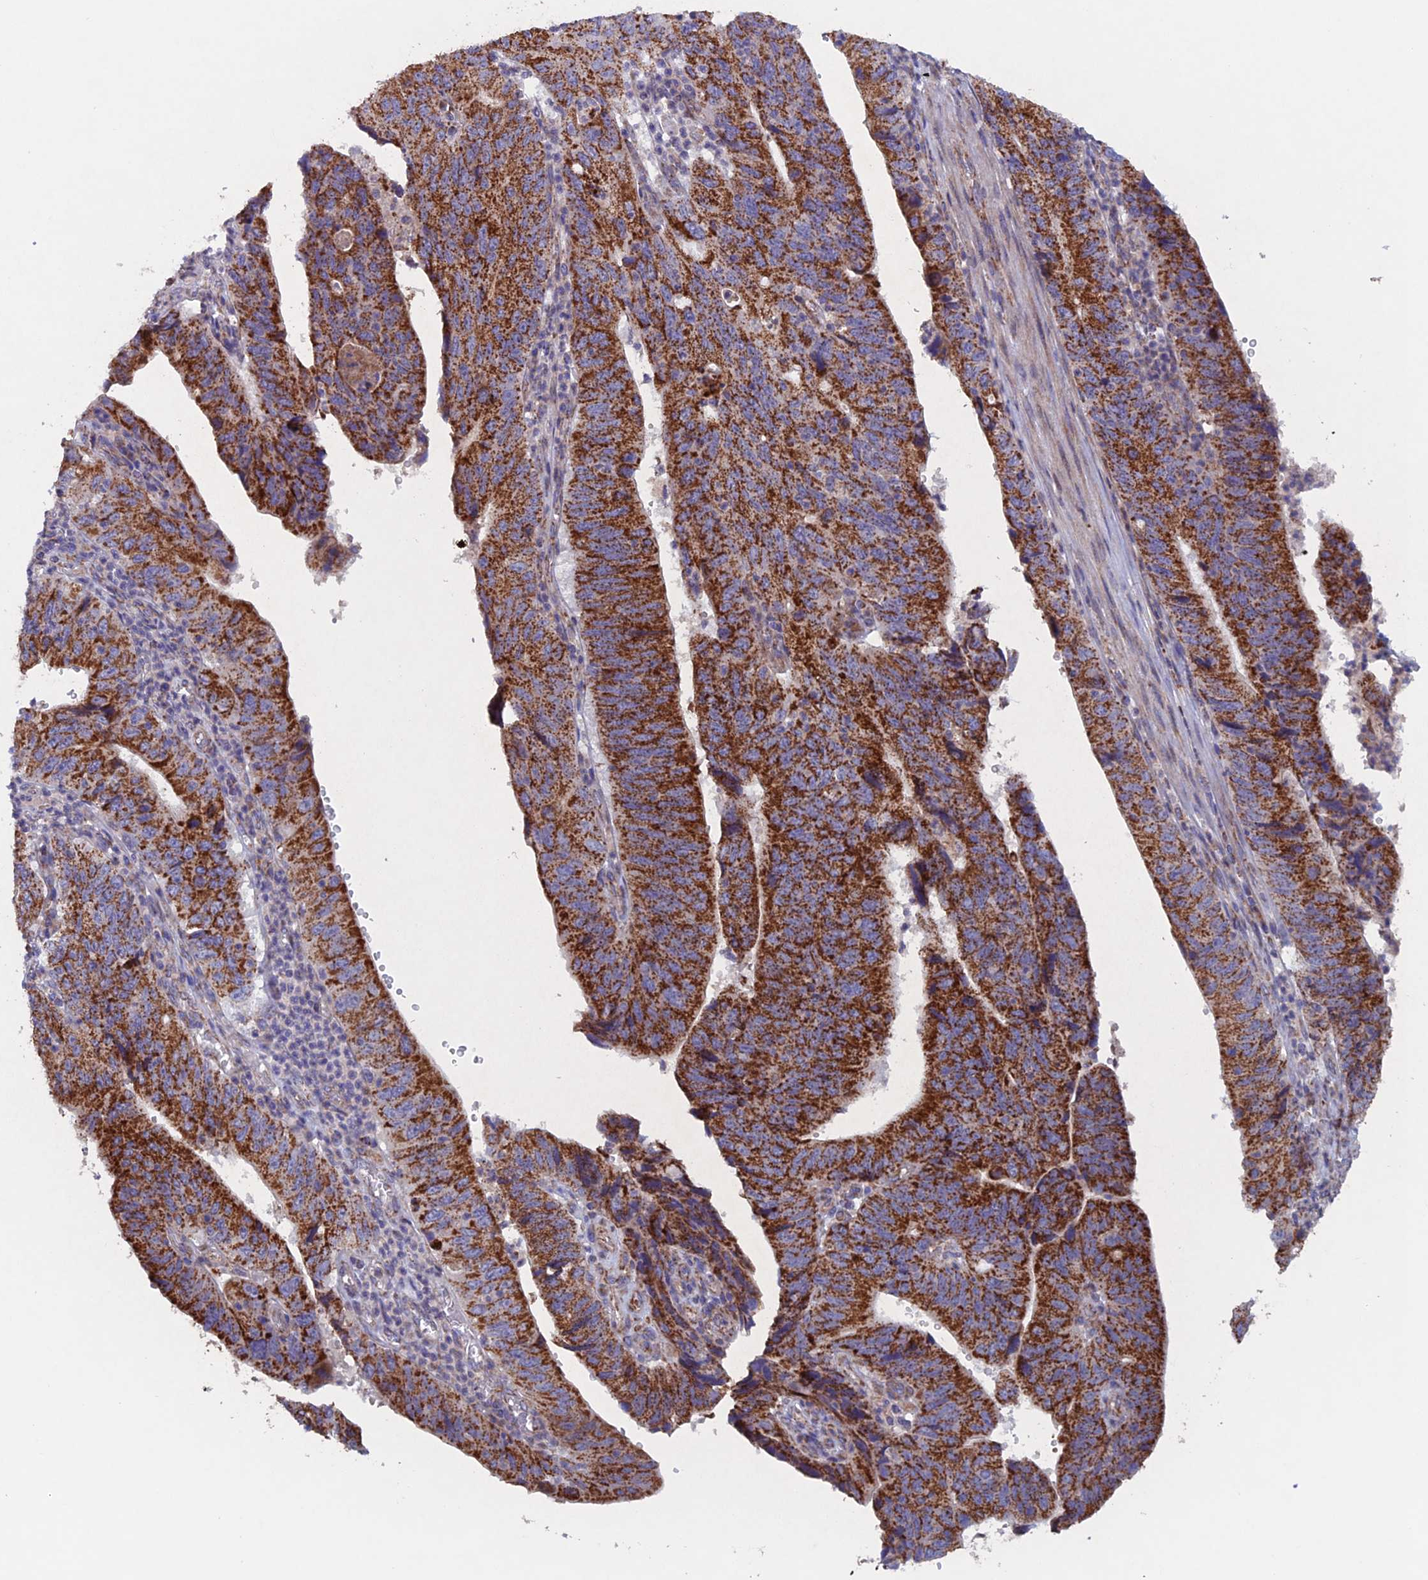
{"staining": {"intensity": "strong", "quantity": ">75%", "location": "cytoplasmic/membranous"}, "tissue": "stomach cancer", "cell_type": "Tumor cells", "image_type": "cancer", "snomed": [{"axis": "morphology", "description": "Adenocarcinoma, NOS"}, {"axis": "topography", "description": "Stomach"}], "caption": "Immunohistochemical staining of adenocarcinoma (stomach) displays high levels of strong cytoplasmic/membranous expression in about >75% of tumor cells.", "gene": "MRPL1", "patient": {"sex": "male", "age": 59}}